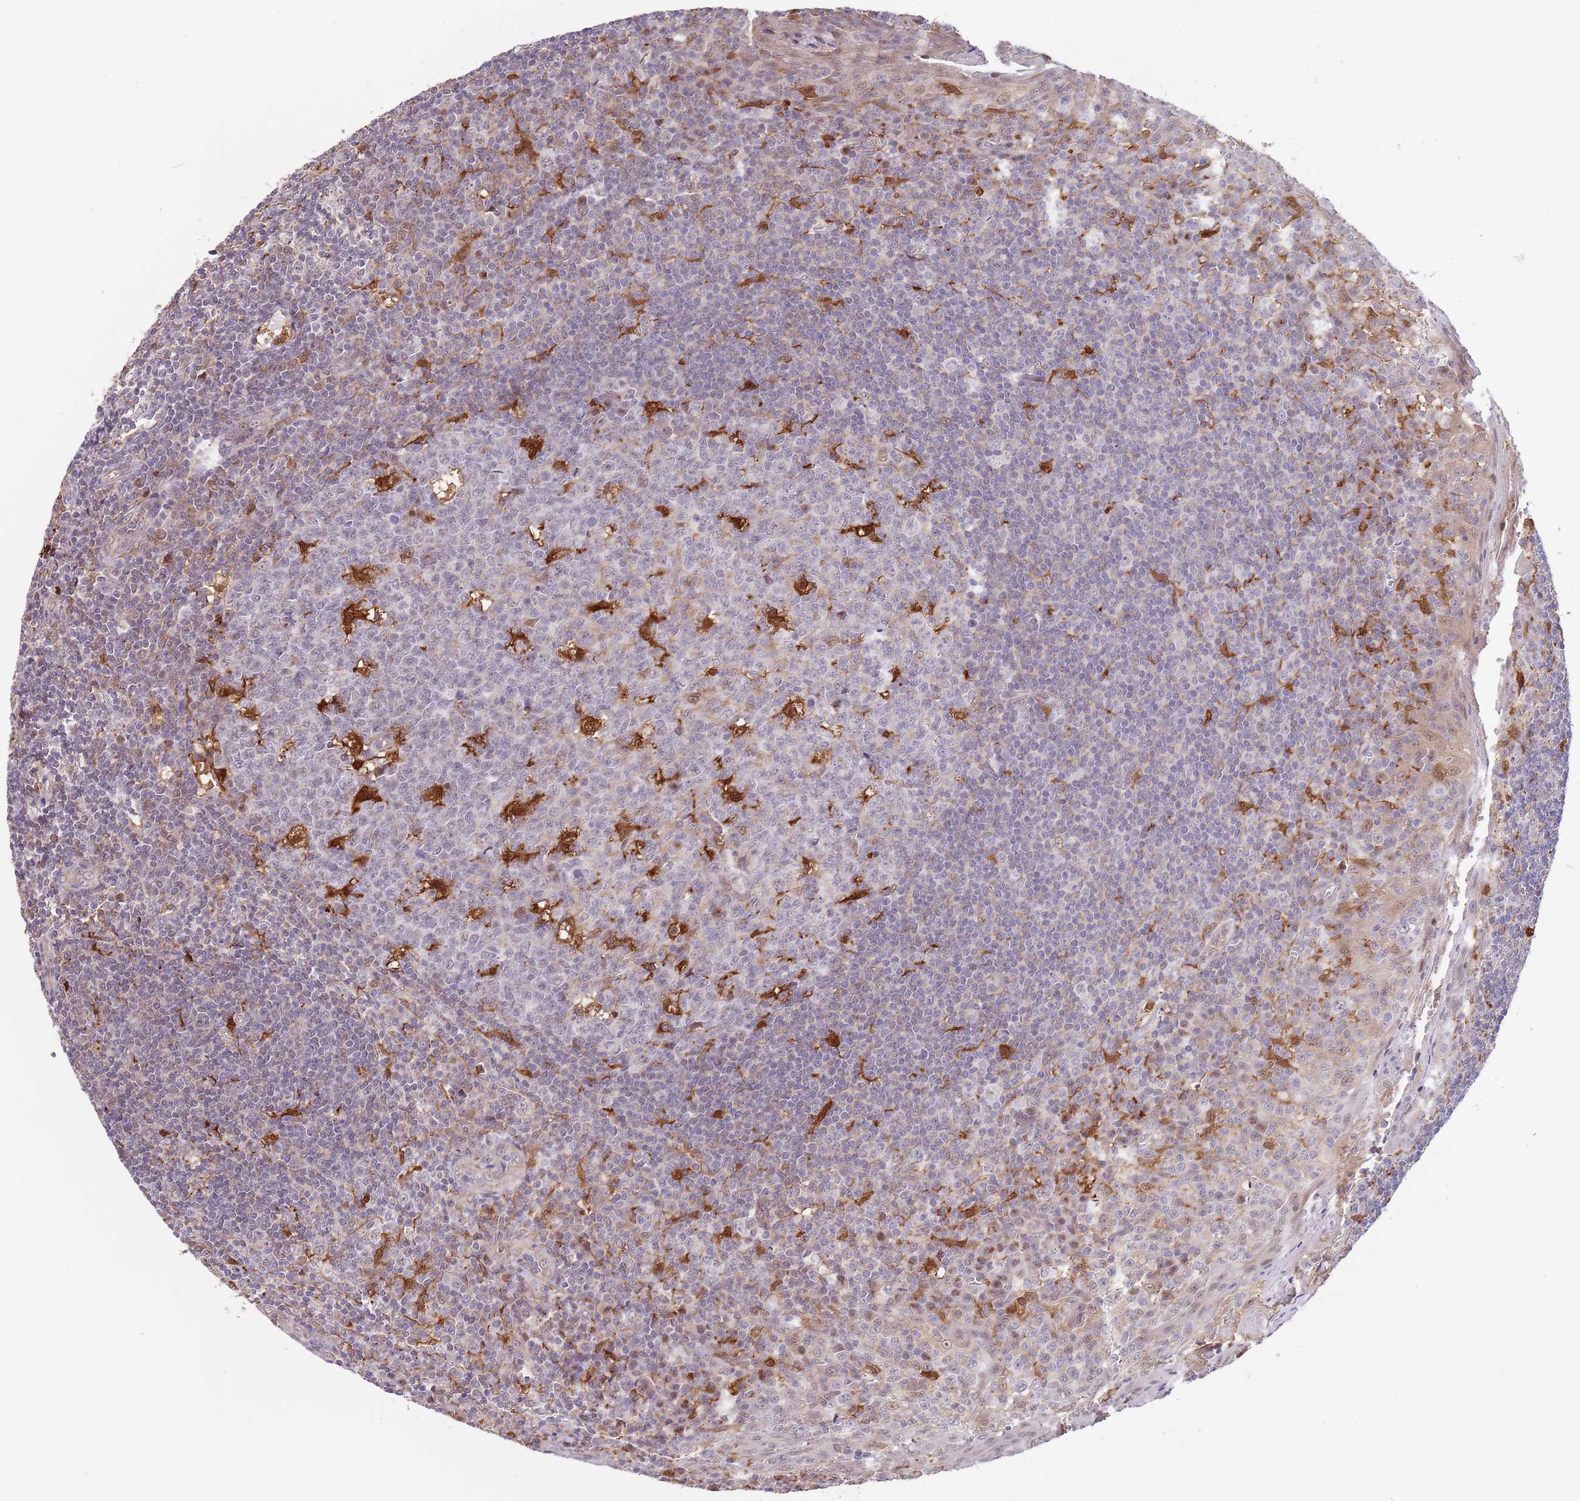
{"staining": {"intensity": "negative", "quantity": "none", "location": "none"}, "tissue": "tonsil", "cell_type": "Germinal center cells", "image_type": "normal", "snomed": [{"axis": "morphology", "description": "Normal tissue, NOS"}, {"axis": "topography", "description": "Tonsil"}], "caption": "Tonsil stained for a protein using immunohistochemistry (IHC) shows no expression germinal center cells.", "gene": "CCNJL", "patient": {"sex": "male", "age": 27}}